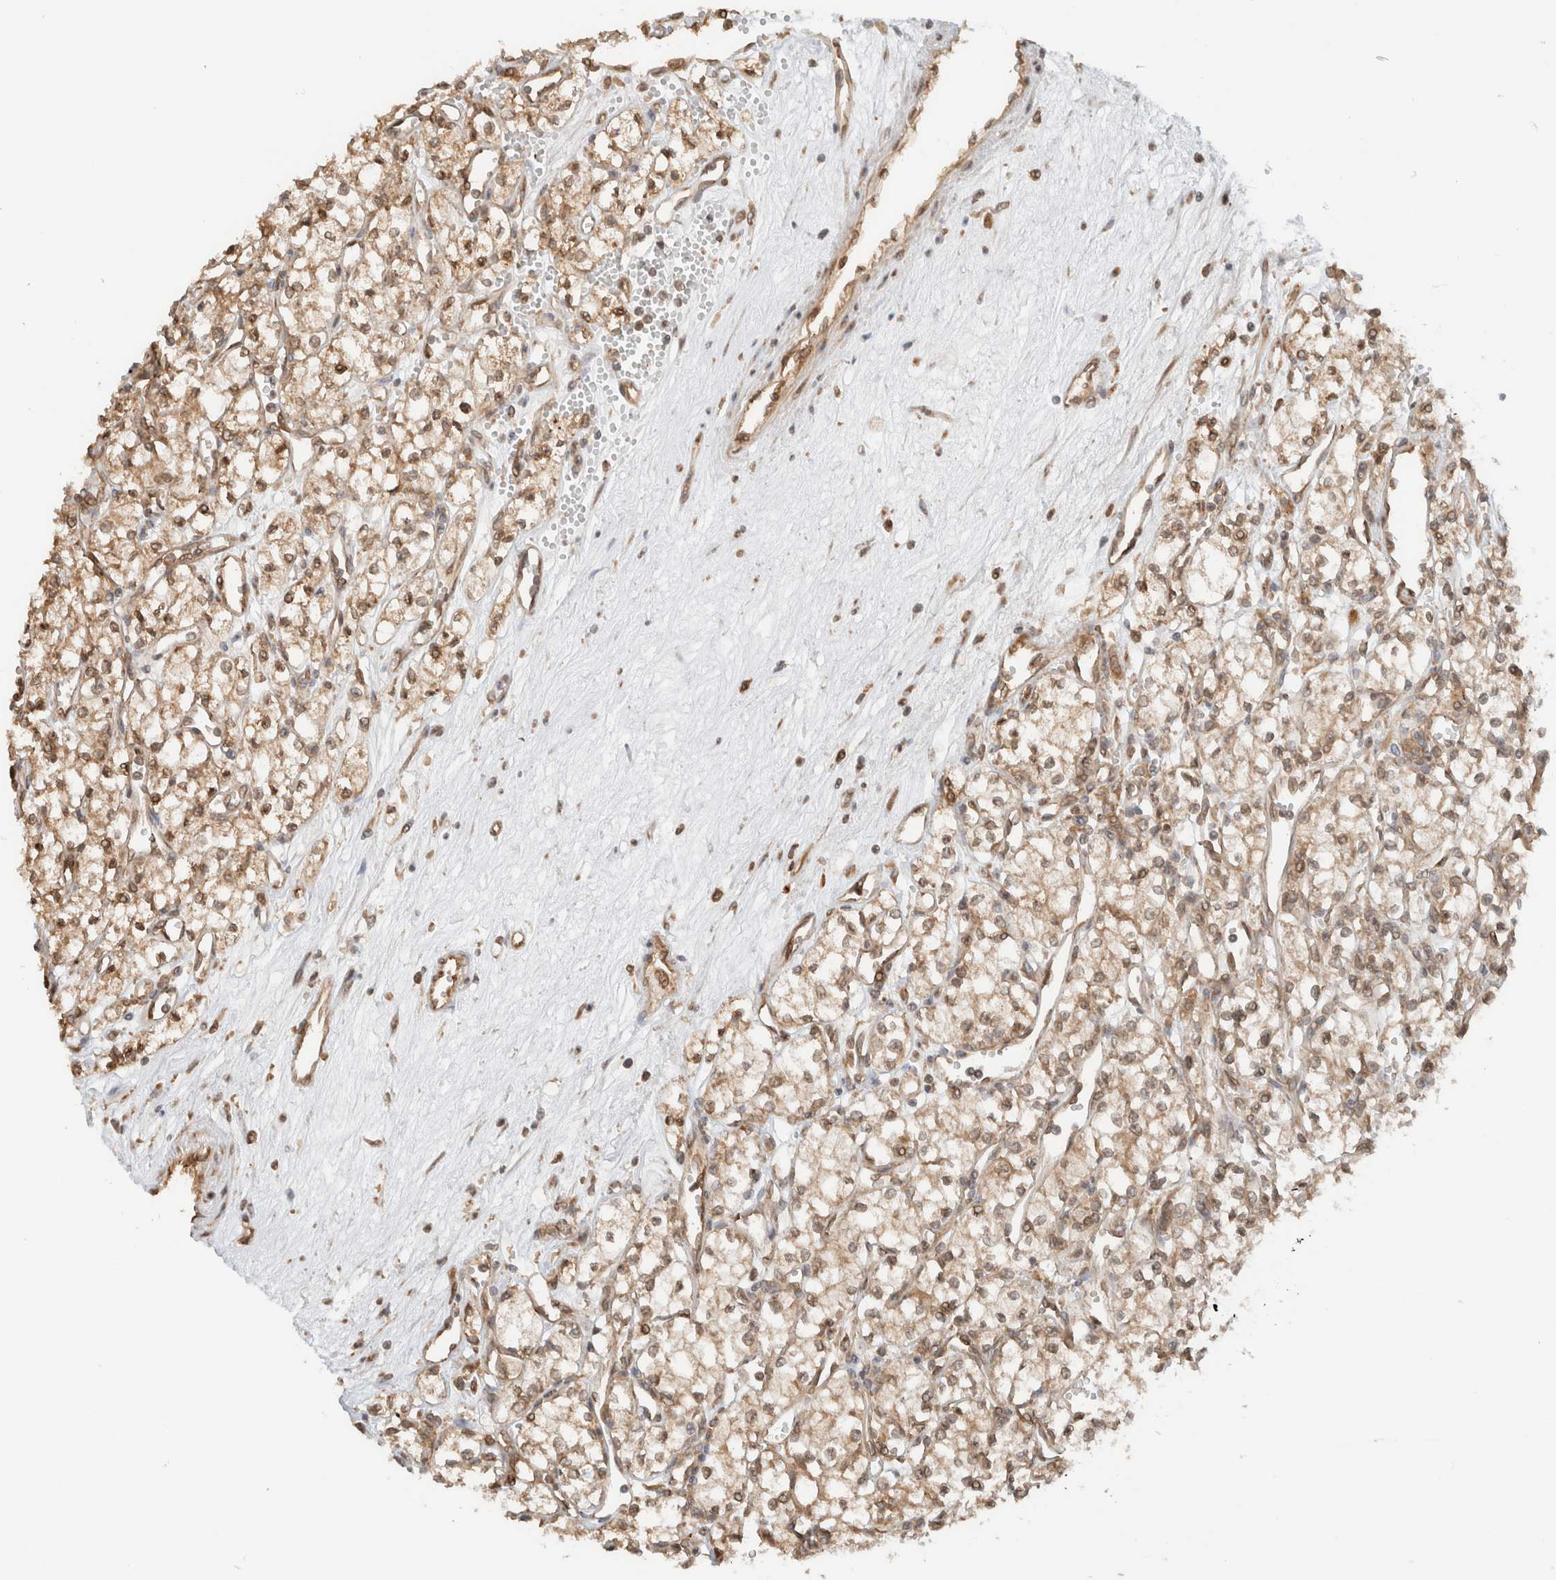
{"staining": {"intensity": "moderate", "quantity": ">75%", "location": "cytoplasmic/membranous"}, "tissue": "renal cancer", "cell_type": "Tumor cells", "image_type": "cancer", "snomed": [{"axis": "morphology", "description": "Adenocarcinoma, NOS"}, {"axis": "topography", "description": "Kidney"}], "caption": "Protein expression analysis of human renal cancer reveals moderate cytoplasmic/membranous expression in approximately >75% of tumor cells.", "gene": "ARFGEF2", "patient": {"sex": "male", "age": 59}}